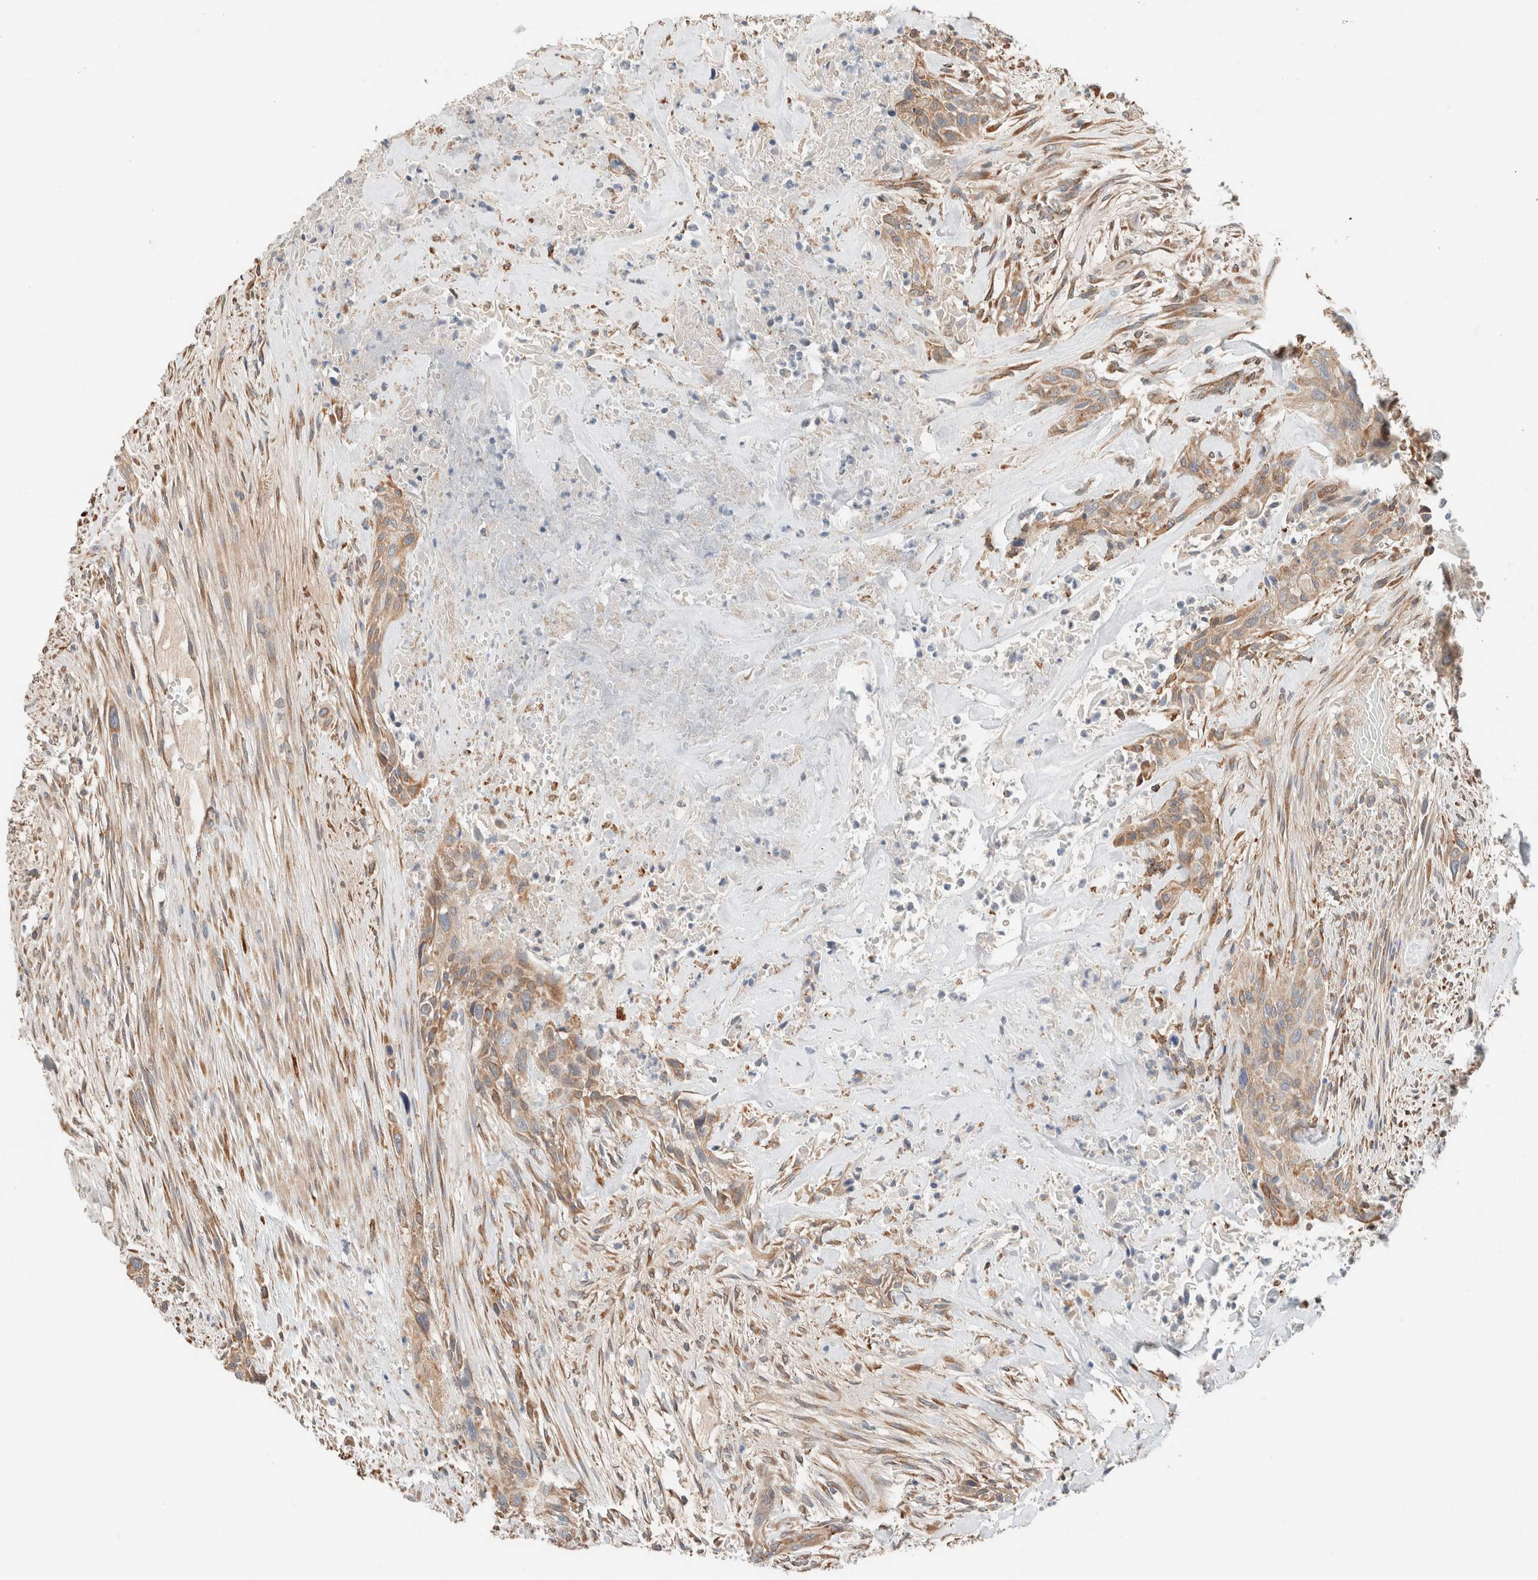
{"staining": {"intensity": "weak", "quantity": ">75%", "location": "cytoplasmic/membranous"}, "tissue": "urothelial cancer", "cell_type": "Tumor cells", "image_type": "cancer", "snomed": [{"axis": "morphology", "description": "Urothelial carcinoma, High grade"}, {"axis": "topography", "description": "Urinary bladder"}], "caption": "IHC staining of high-grade urothelial carcinoma, which demonstrates low levels of weak cytoplasmic/membranous expression in approximately >75% of tumor cells indicating weak cytoplasmic/membranous protein positivity. The staining was performed using DAB (3,3'-diaminobenzidine) (brown) for protein detection and nuclei were counterstained in hematoxylin (blue).", "gene": "PCM1", "patient": {"sex": "male", "age": 35}}